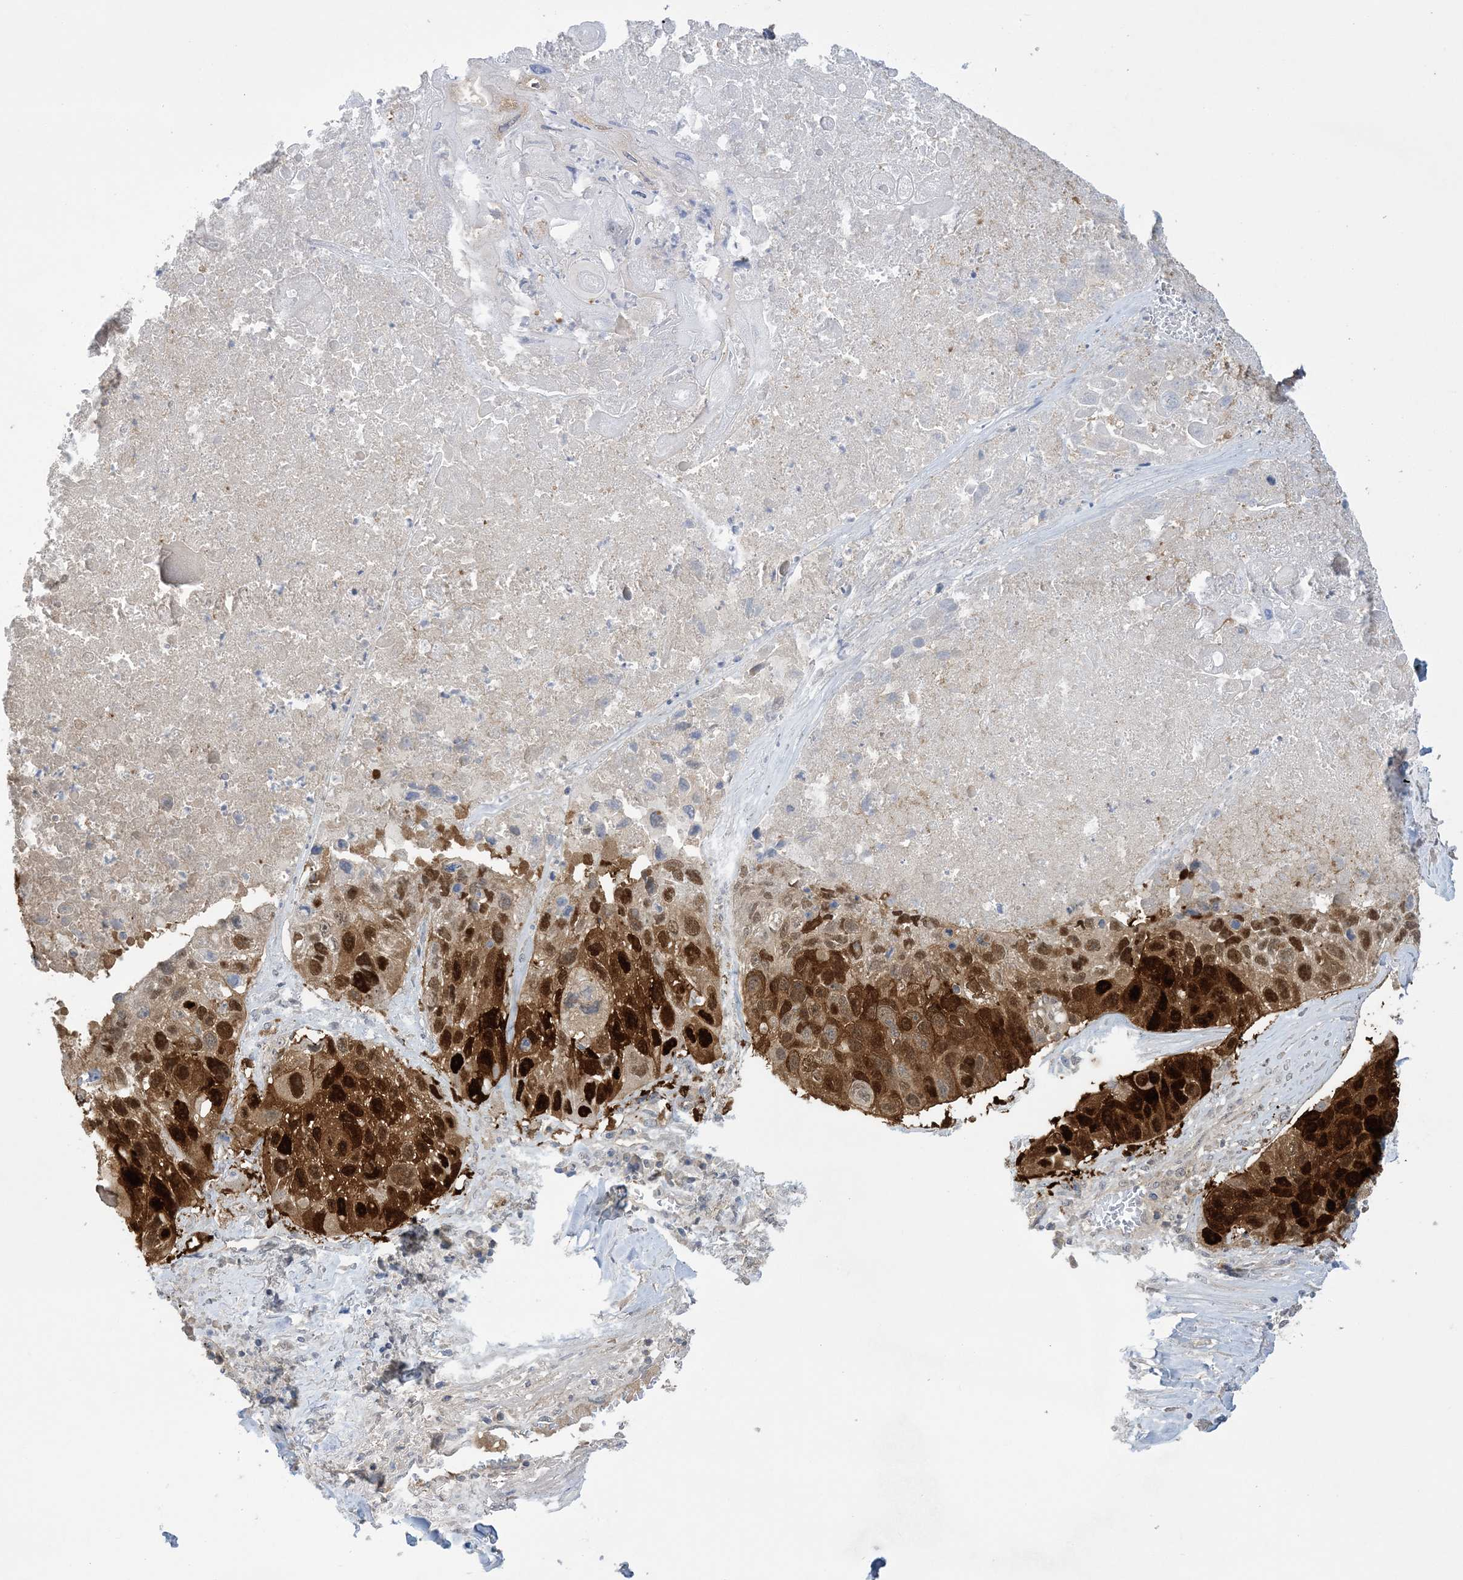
{"staining": {"intensity": "strong", "quantity": ">75%", "location": "cytoplasmic/membranous,nuclear"}, "tissue": "lung cancer", "cell_type": "Tumor cells", "image_type": "cancer", "snomed": [{"axis": "morphology", "description": "Squamous cell carcinoma, NOS"}, {"axis": "topography", "description": "Lung"}], "caption": "Immunohistochemistry of human lung cancer (squamous cell carcinoma) demonstrates high levels of strong cytoplasmic/membranous and nuclear positivity in about >75% of tumor cells.", "gene": "HMGCS1", "patient": {"sex": "male", "age": 61}}